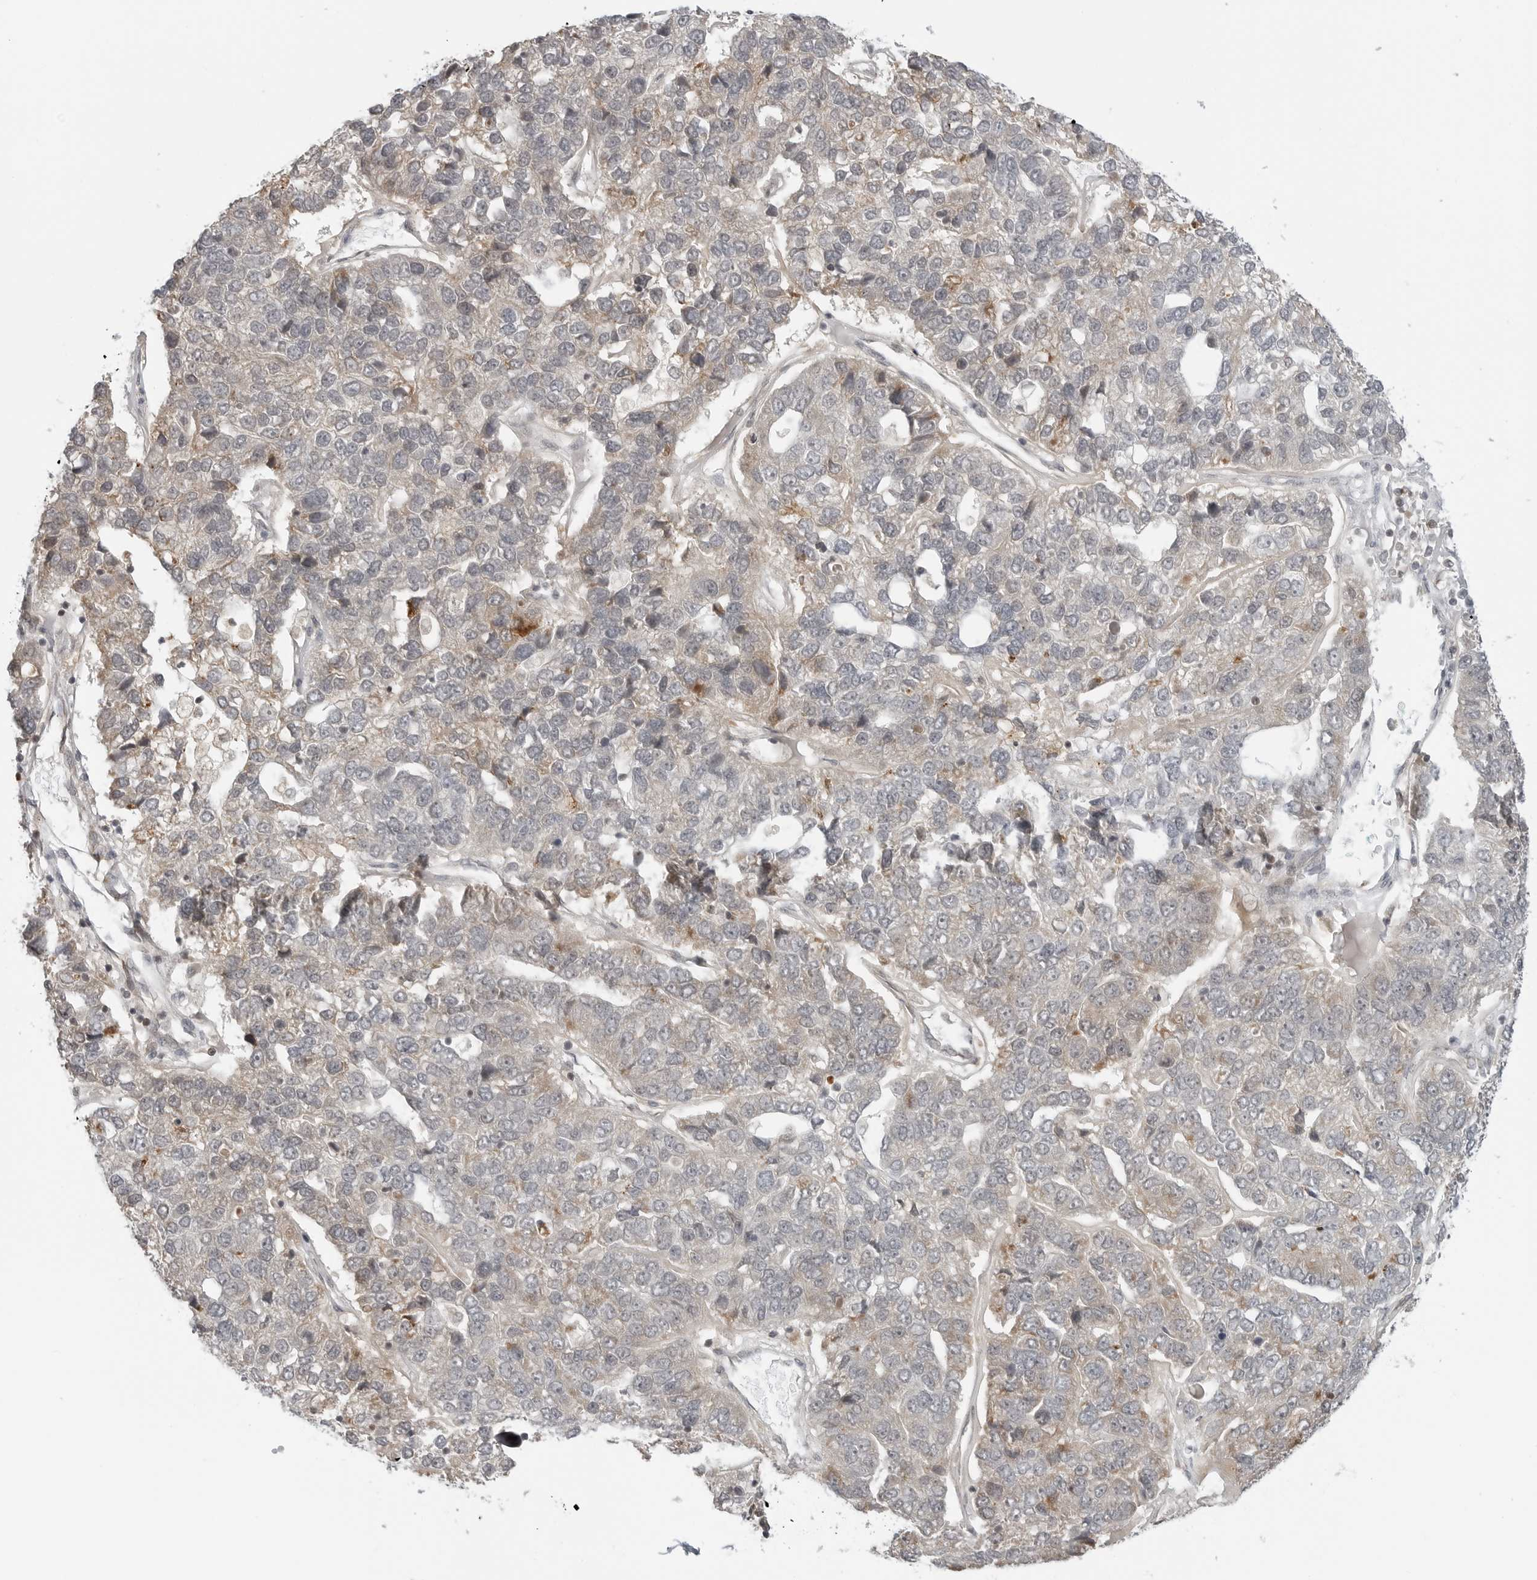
{"staining": {"intensity": "weak", "quantity": "<25%", "location": "cytoplasmic/membranous"}, "tissue": "pancreatic cancer", "cell_type": "Tumor cells", "image_type": "cancer", "snomed": [{"axis": "morphology", "description": "Adenocarcinoma, NOS"}, {"axis": "topography", "description": "Pancreas"}], "caption": "Immunohistochemistry of human pancreatic cancer demonstrates no expression in tumor cells. (Stains: DAB immunohistochemistry (IHC) with hematoxylin counter stain, Microscopy: brightfield microscopy at high magnification).", "gene": "PEX2", "patient": {"sex": "female", "age": 61}}